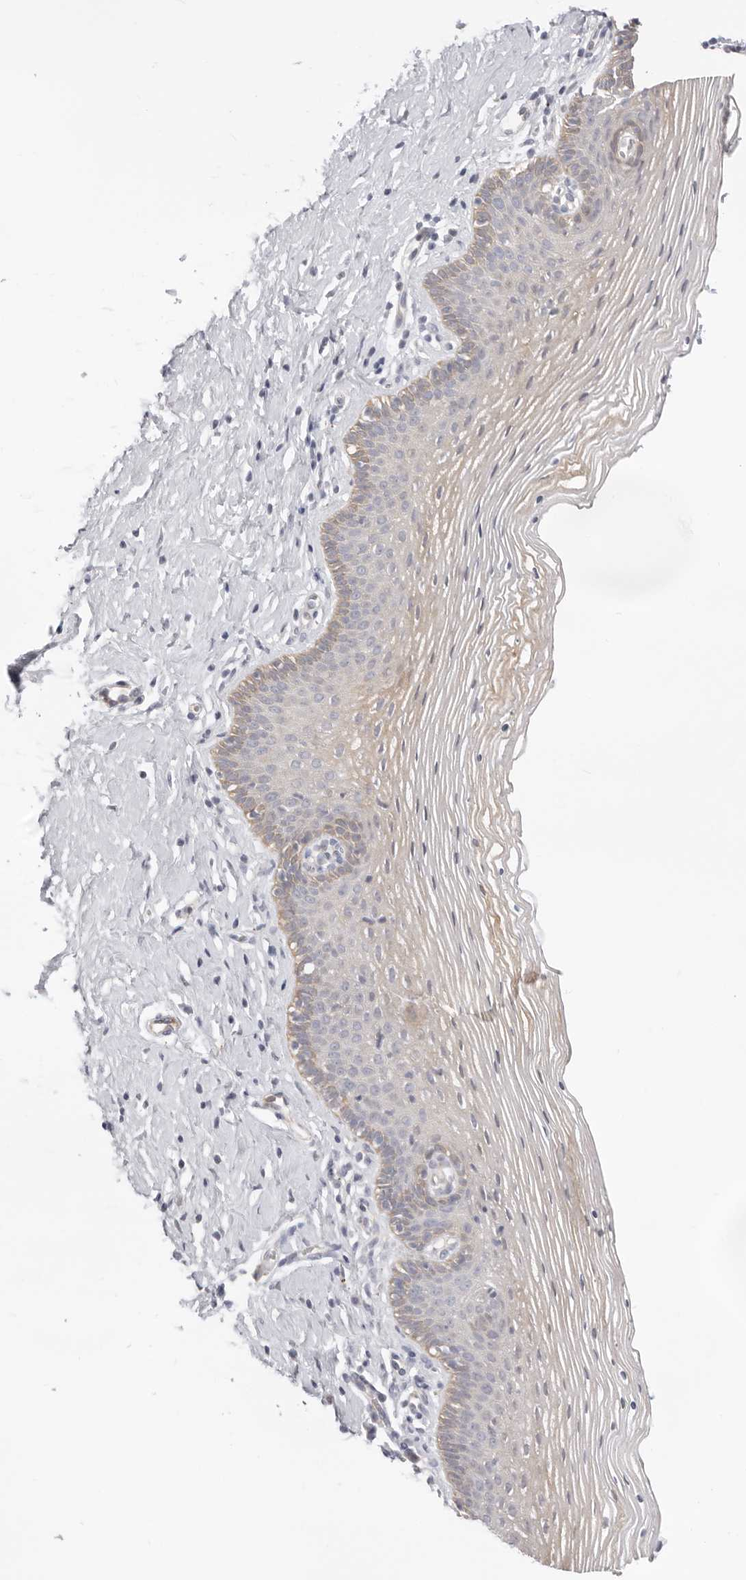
{"staining": {"intensity": "weak", "quantity": "<25%", "location": "cytoplasmic/membranous"}, "tissue": "vagina", "cell_type": "Squamous epithelial cells", "image_type": "normal", "snomed": [{"axis": "morphology", "description": "Normal tissue, NOS"}, {"axis": "topography", "description": "Vagina"}], "caption": "This histopathology image is of normal vagina stained with IHC to label a protein in brown with the nuclei are counter-stained blue. There is no expression in squamous epithelial cells.", "gene": "USH1C", "patient": {"sex": "female", "age": 32}}